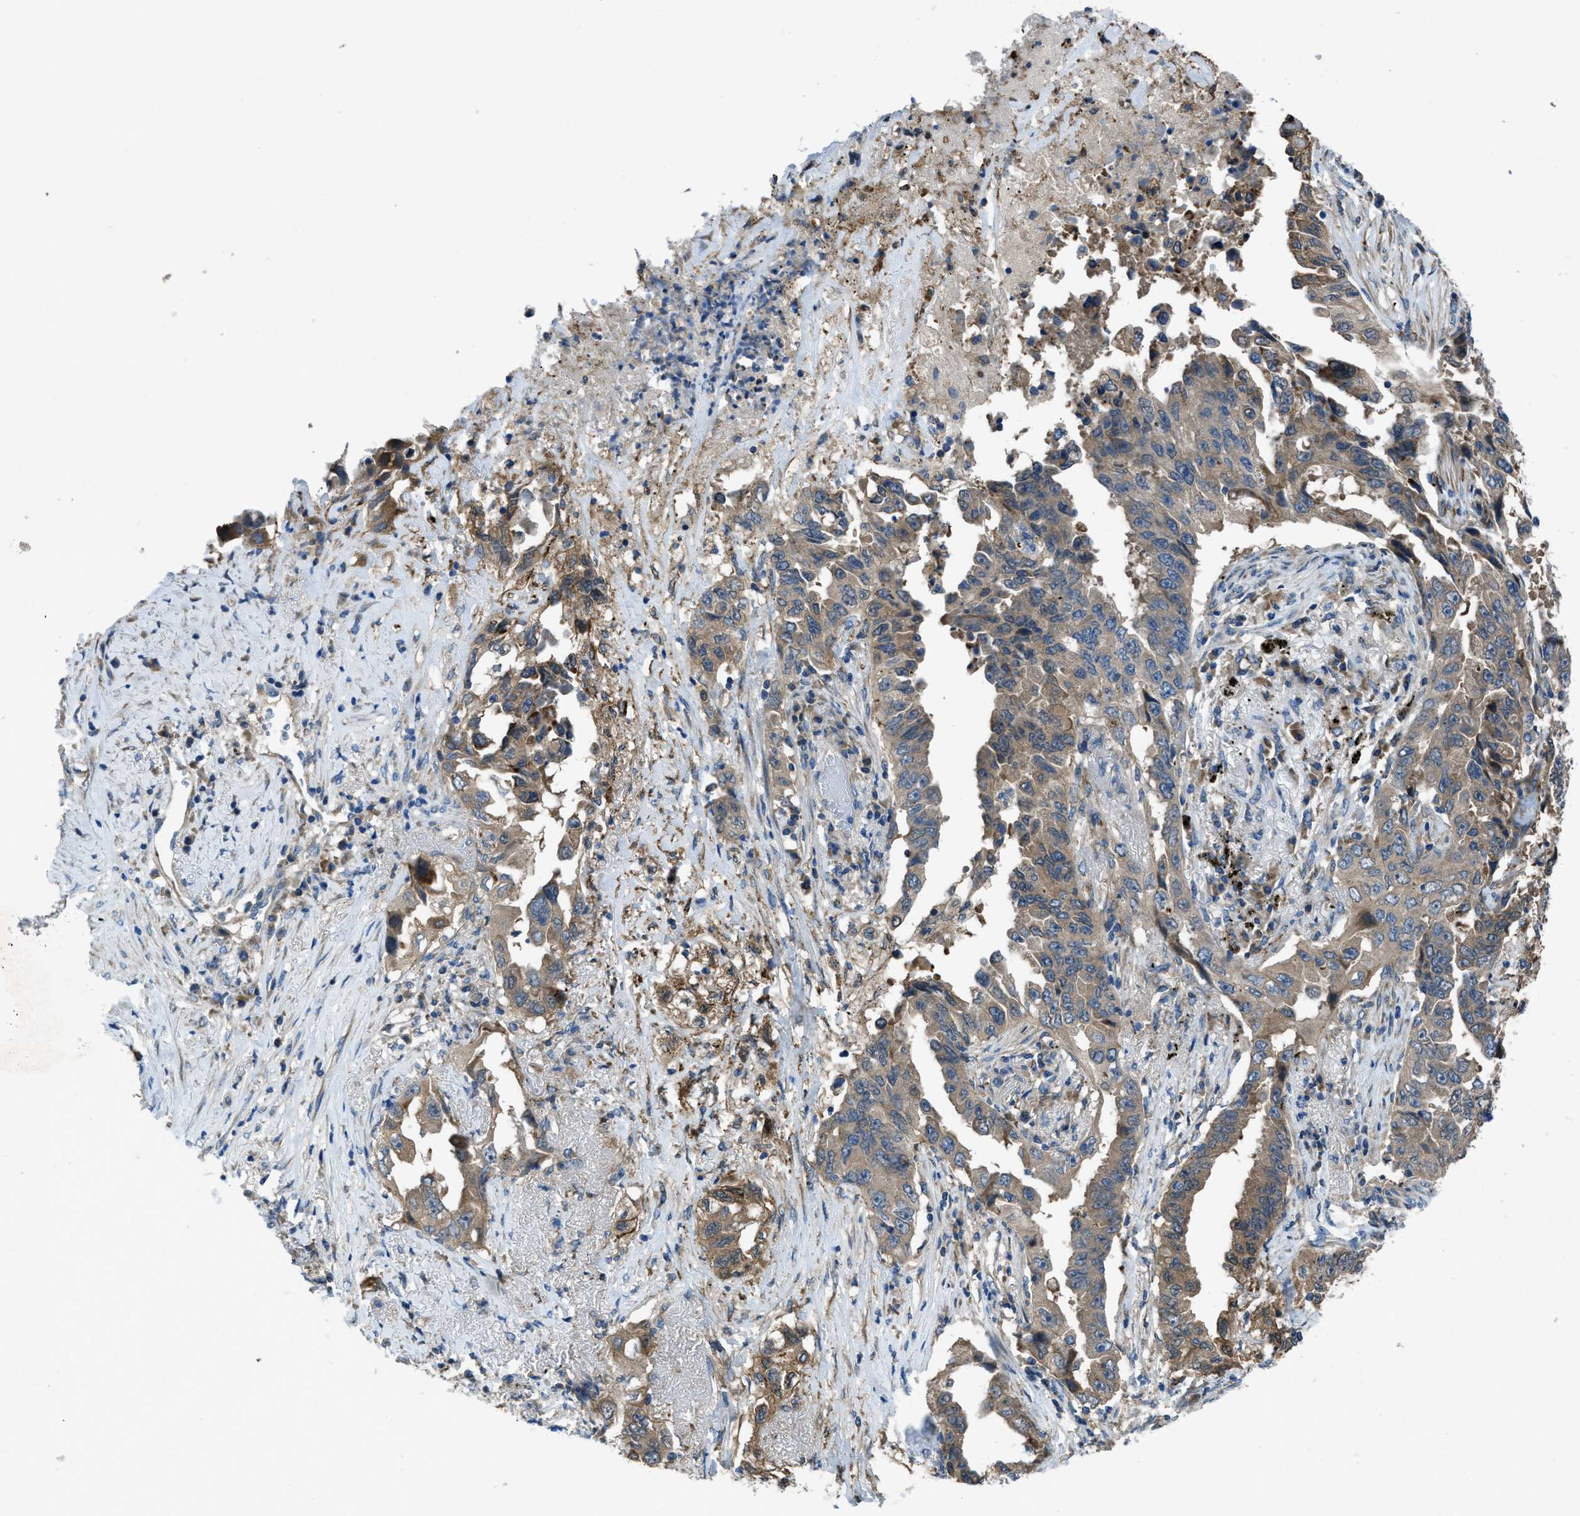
{"staining": {"intensity": "moderate", "quantity": ">75%", "location": "cytoplasmic/membranous"}, "tissue": "lung cancer", "cell_type": "Tumor cells", "image_type": "cancer", "snomed": [{"axis": "morphology", "description": "Adenocarcinoma, NOS"}, {"axis": "topography", "description": "Lung"}], "caption": "The histopathology image exhibits immunohistochemical staining of lung cancer (adenocarcinoma). There is moderate cytoplasmic/membranous positivity is present in about >75% of tumor cells.", "gene": "MAP3K20", "patient": {"sex": "female", "age": 51}}